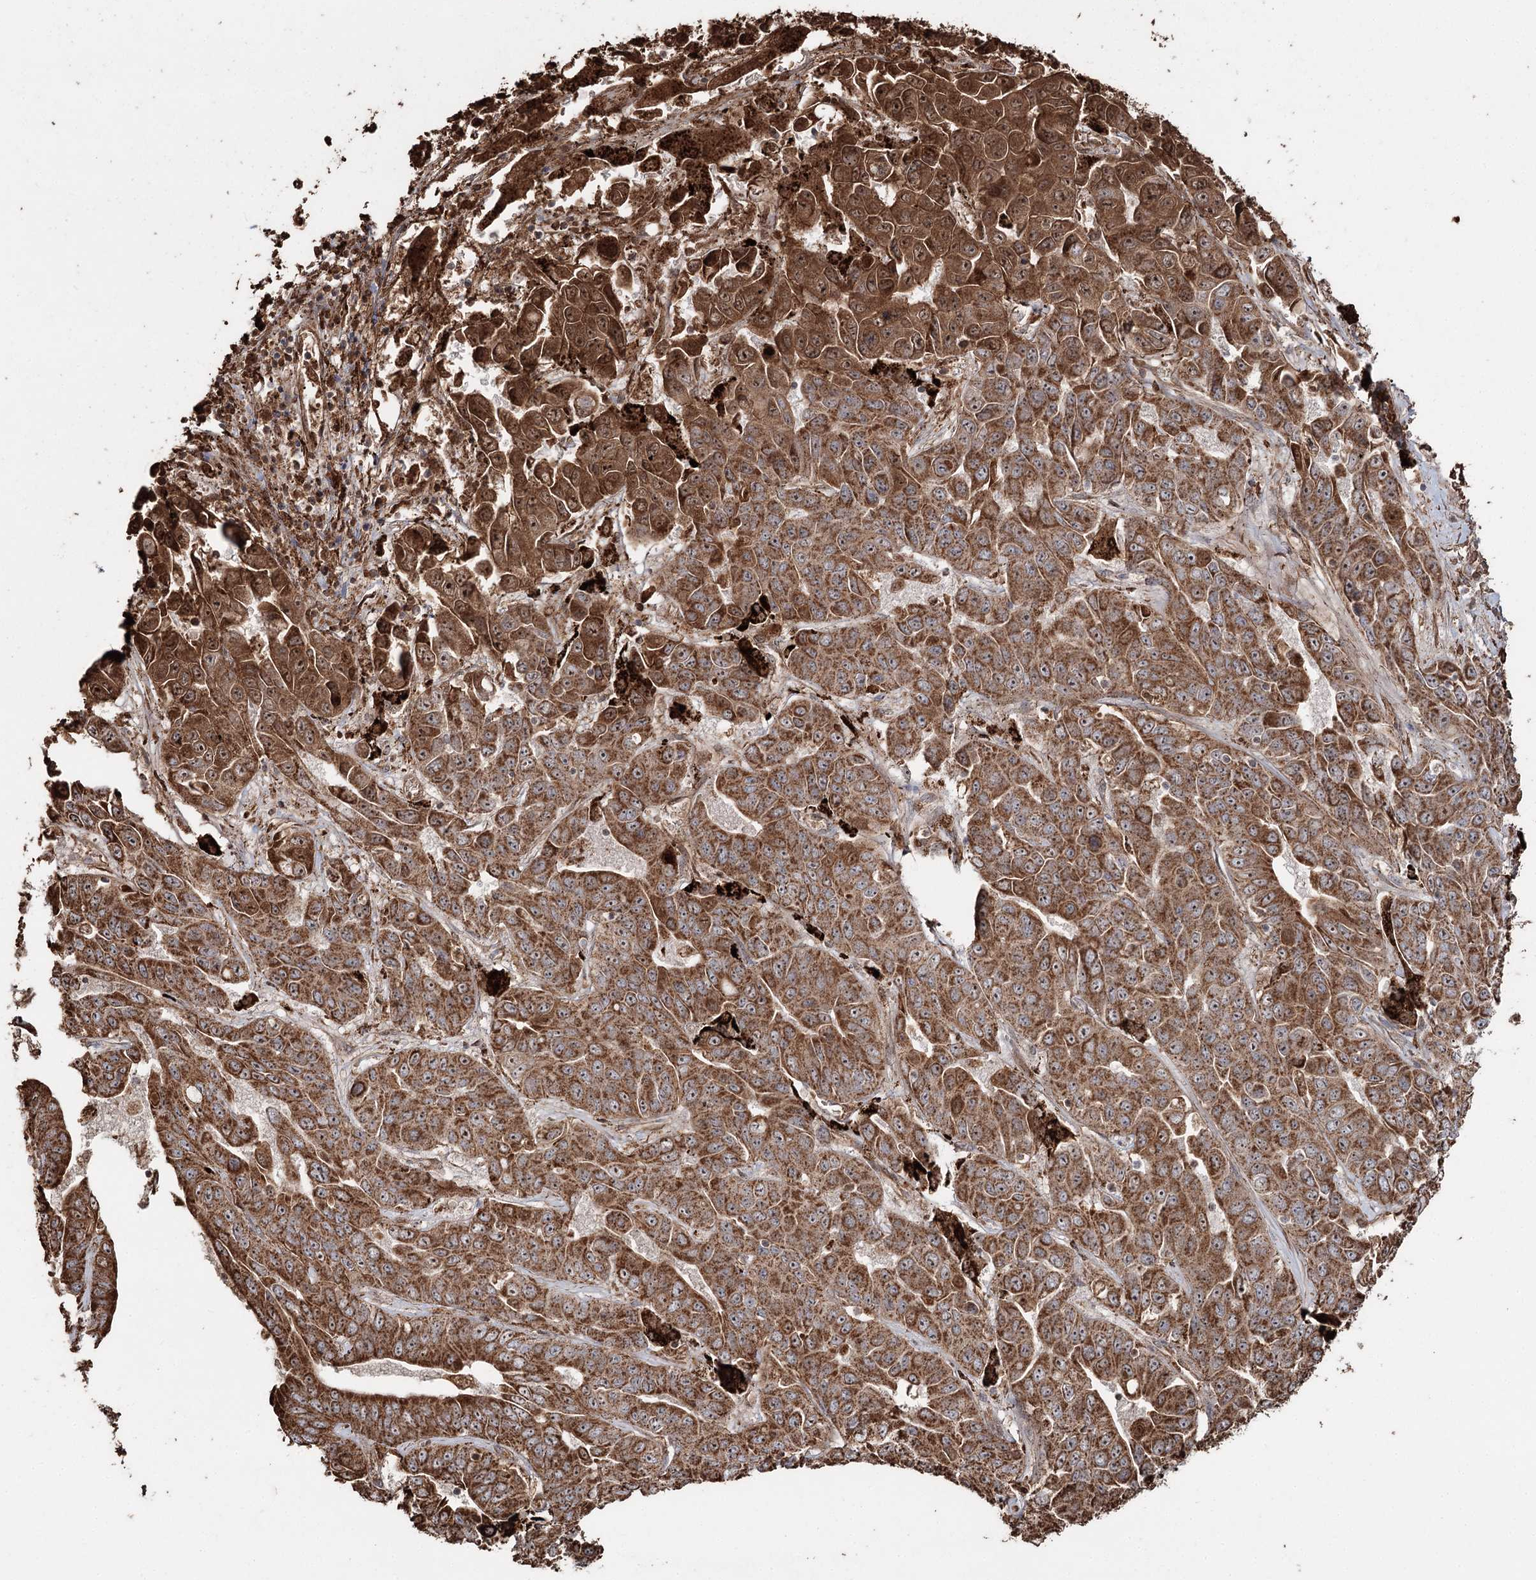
{"staining": {"intensity": "strong", "quantity": ">75%", "location": "cytoplasmic/membranous,nuclear"}, "tissue": "liver cancer", "cell_type": "Tumor cells", "image_type": "cancer", "snomed": [{"axis": "morphology", "description": "Cholangiocarcinoma"}, {"axis": "topography", "description": "Liver"}], "caption": "Immunohistochemical staining of liver cholangiocarcinoma reveals high levels of strong cytoplasmic/membranous and nuclear protein staining in about >75% of tumor cells.", "gene": "SLF2", "patient": {"sex": "female", "age": 52}}